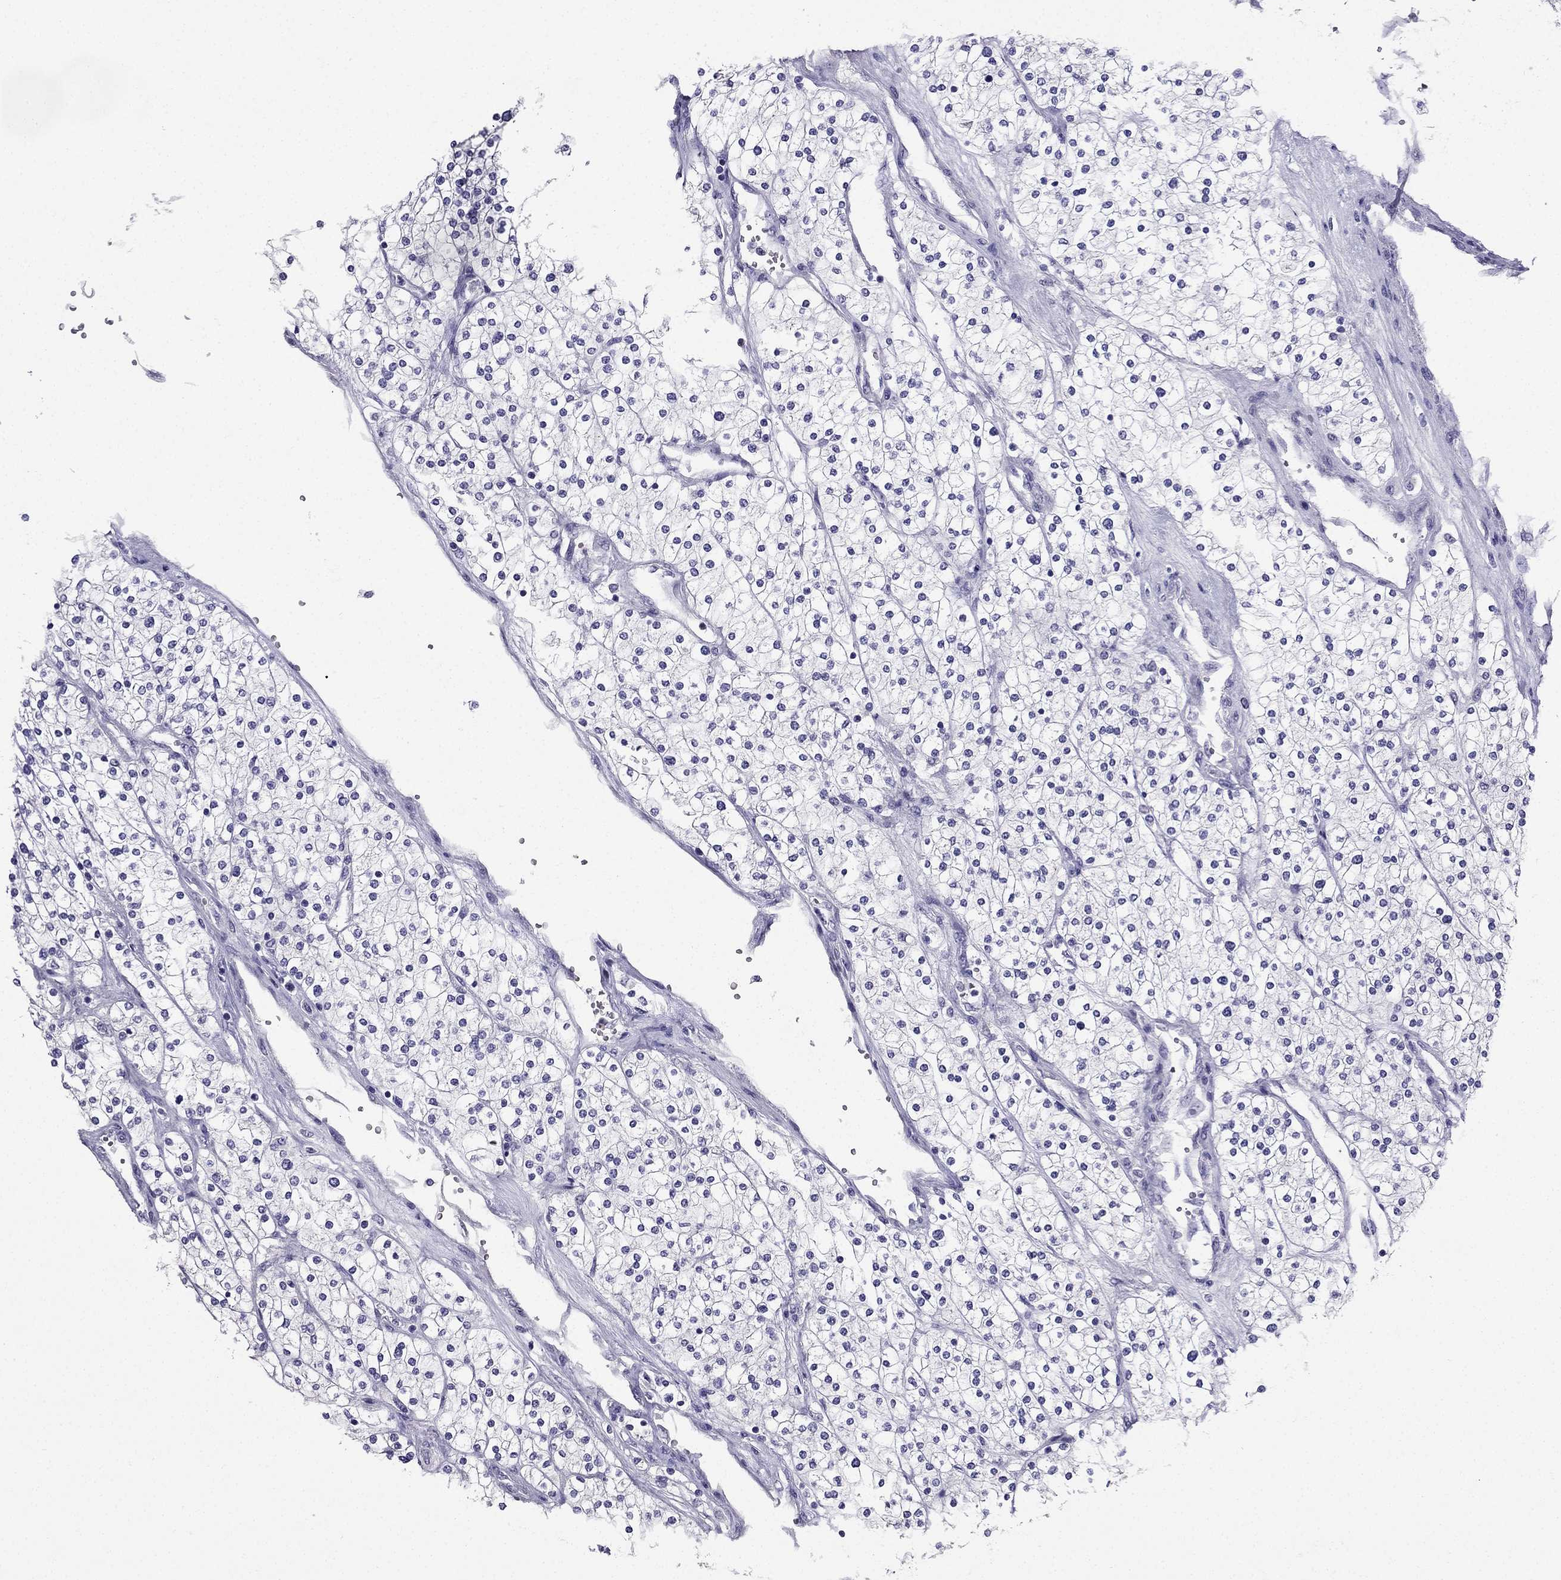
{"staining": {"intensity": "negative", "quantity": "none", "location": "none"}, "tissue": "renal cancer", "cell_type": "Tumor cells", "image_type": "cancer", "snomed": [{"axis": "morphology", "description": "Adenocarcinoma, NOS"}, {"axis": "topography", "description": "Kidney"}], "caption": "Tumor cells show no significant staining in renal cancer.", "gene": "ARID3A", "patient": {"sex": "male", "age": 80}}